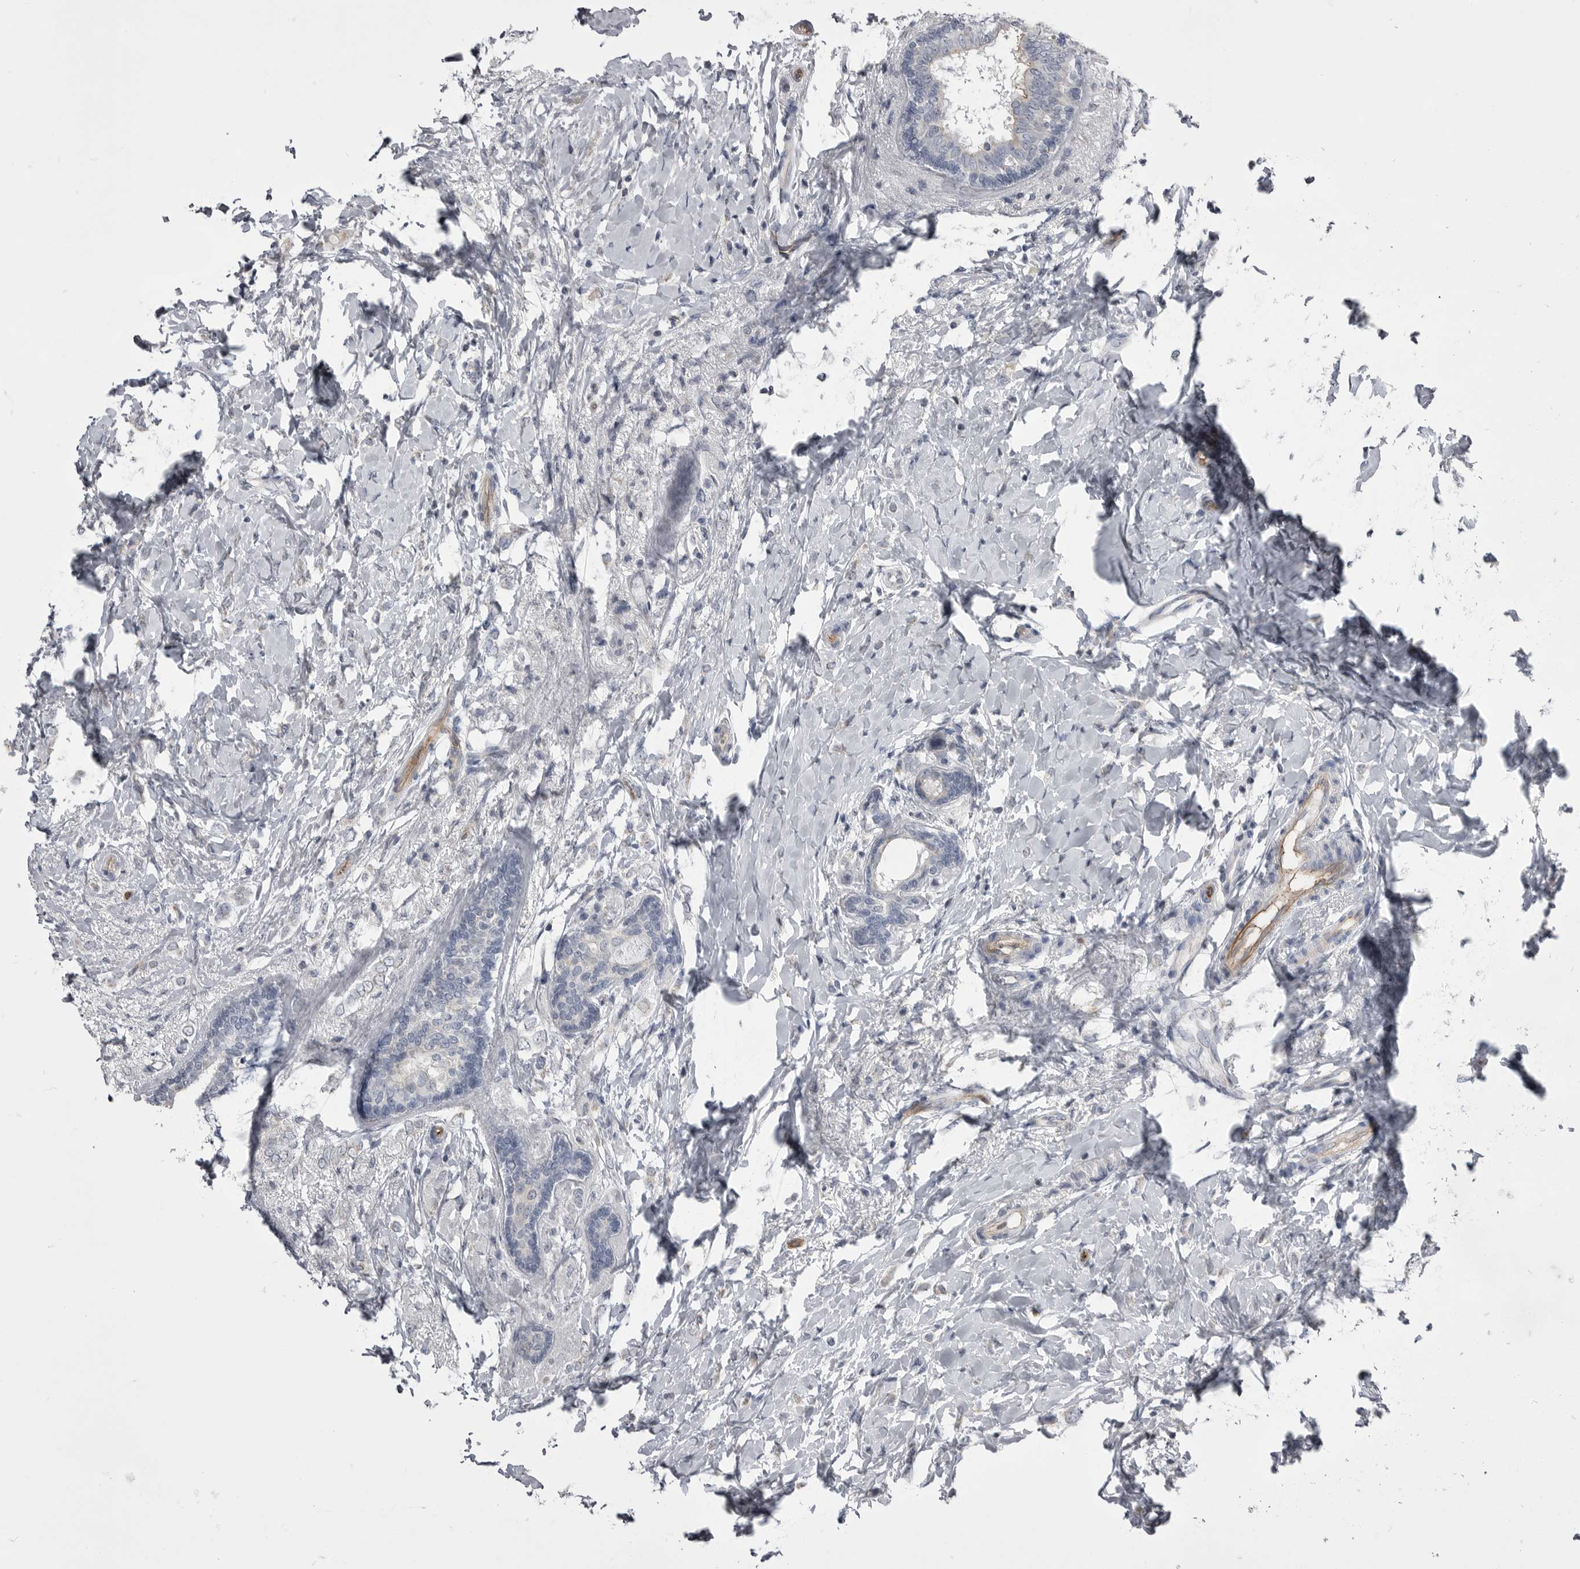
{"staining": {"intensity": "negative", "quantity": "none", "location": "none"}, "tissue": "breast cancer", "cell_type": "Tumor cells", "image_type": "cancer", "snomed": [{"axis": "morphology", "description": "Normal tissue, NOS"}, {"axis": "morphology", "description": "Lobular carcinoma"}, {"axis": "topography", "description": "Breast"}], "caption": "Human breast cancer (lobular carcinoma) stained for a protein using IHC displays no expression in tumor cells.", "gene": "OPLAH", "patient": {"sex": "female", "age": 47}}